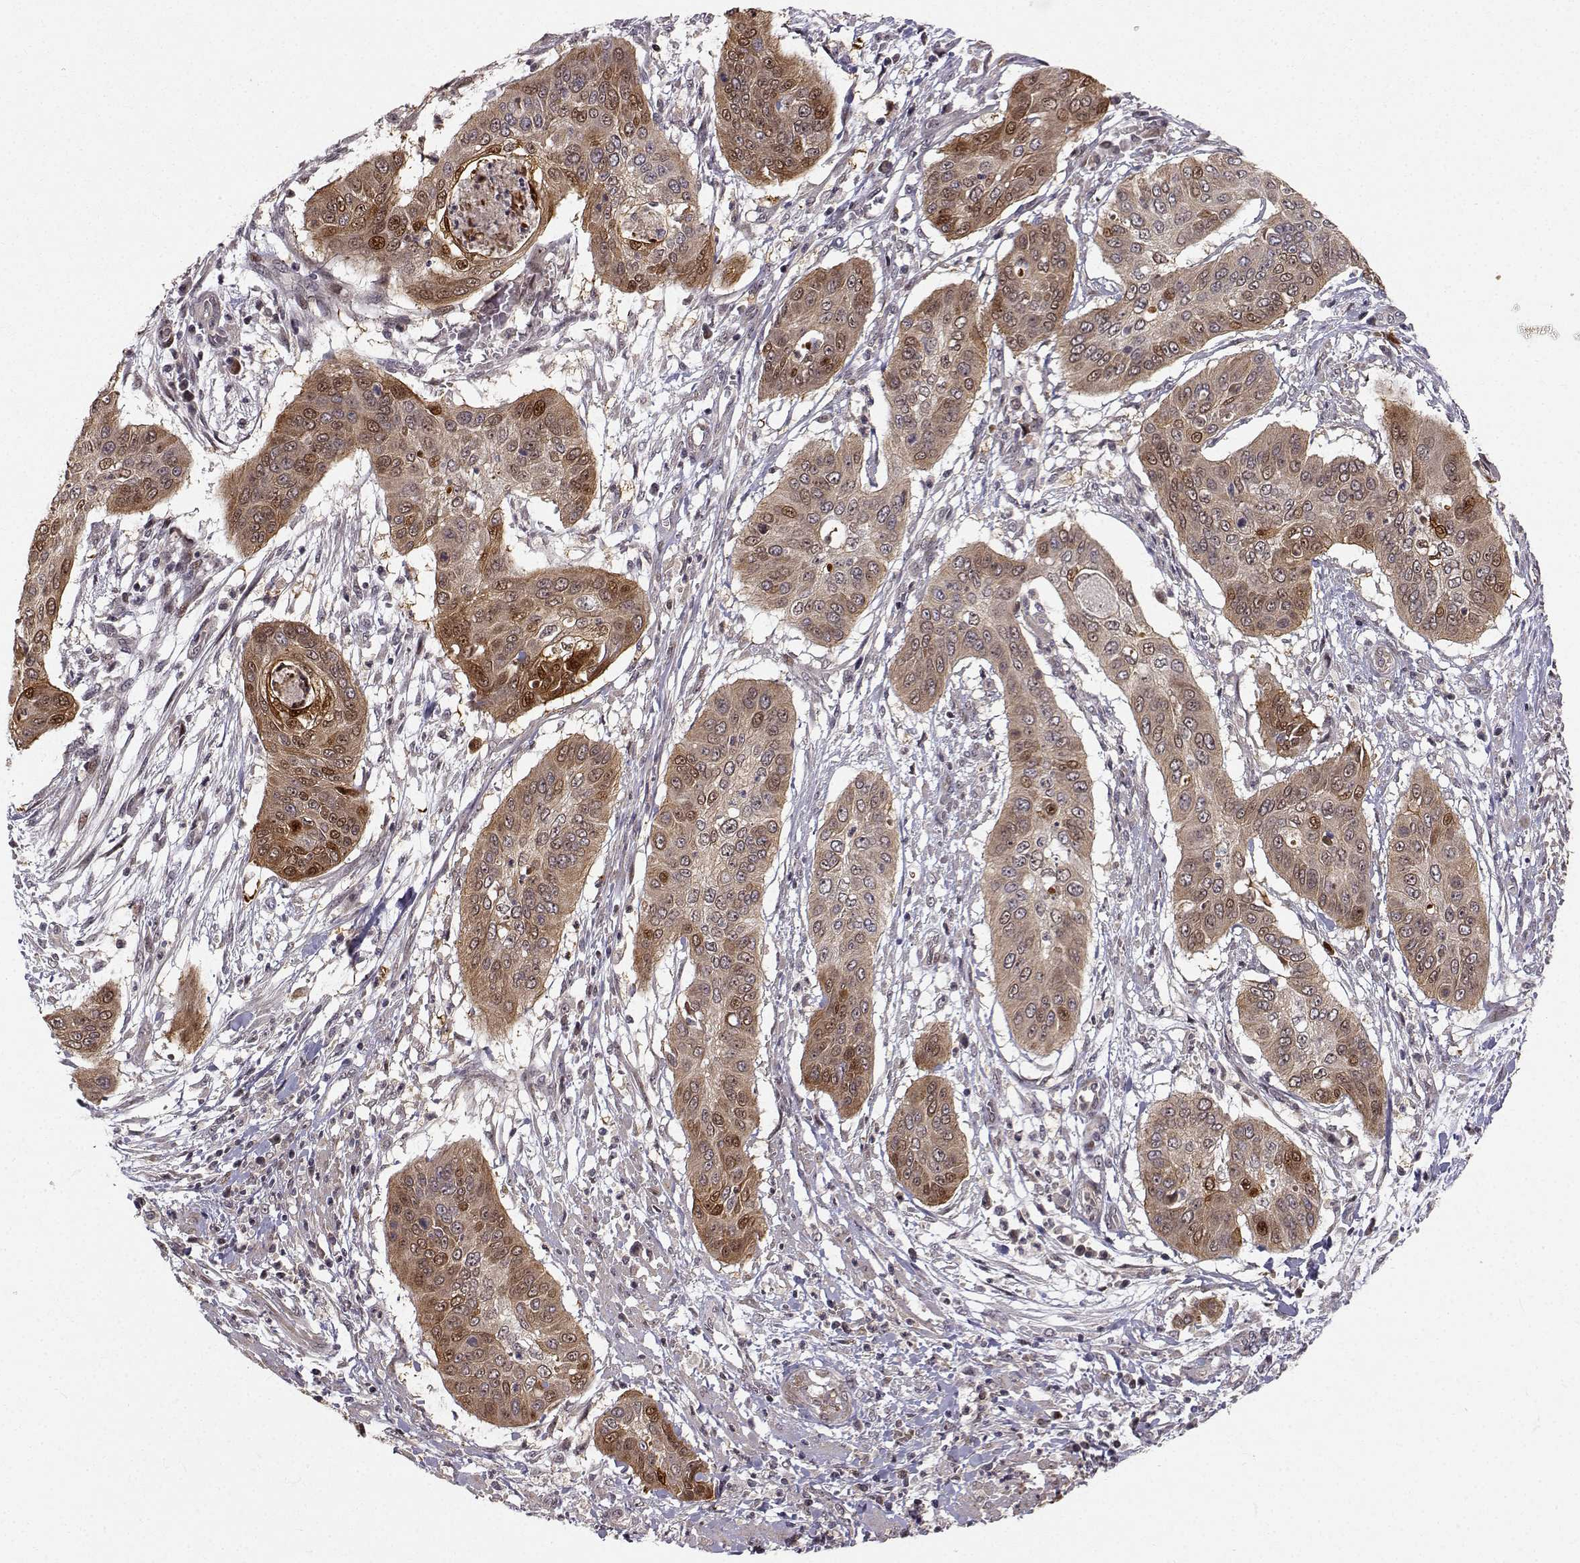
{"staining": {"intensity": "strong", "quantity": "<25%", "location": "cytoplasmic/membranous,nuclear"}, "tissue": "cervical cancer", "cell_type": "Tumor cells", "image_type": "cancer", "snomed": [{"axis": "morphology", "description": "Squamous cell carcinoma, NOS"}, {"axis": "topography", "description": "Cervix"}], "caption": "High-power microscopy captured an immunohistochemistry image of cervical squamous cell carcinoma, revealing strong cytoplasmic/membranous and nuclear expression in approximately <25% of tumor cells.", "gene": "APC", "patient": {"sex": "female", "age": 39}}